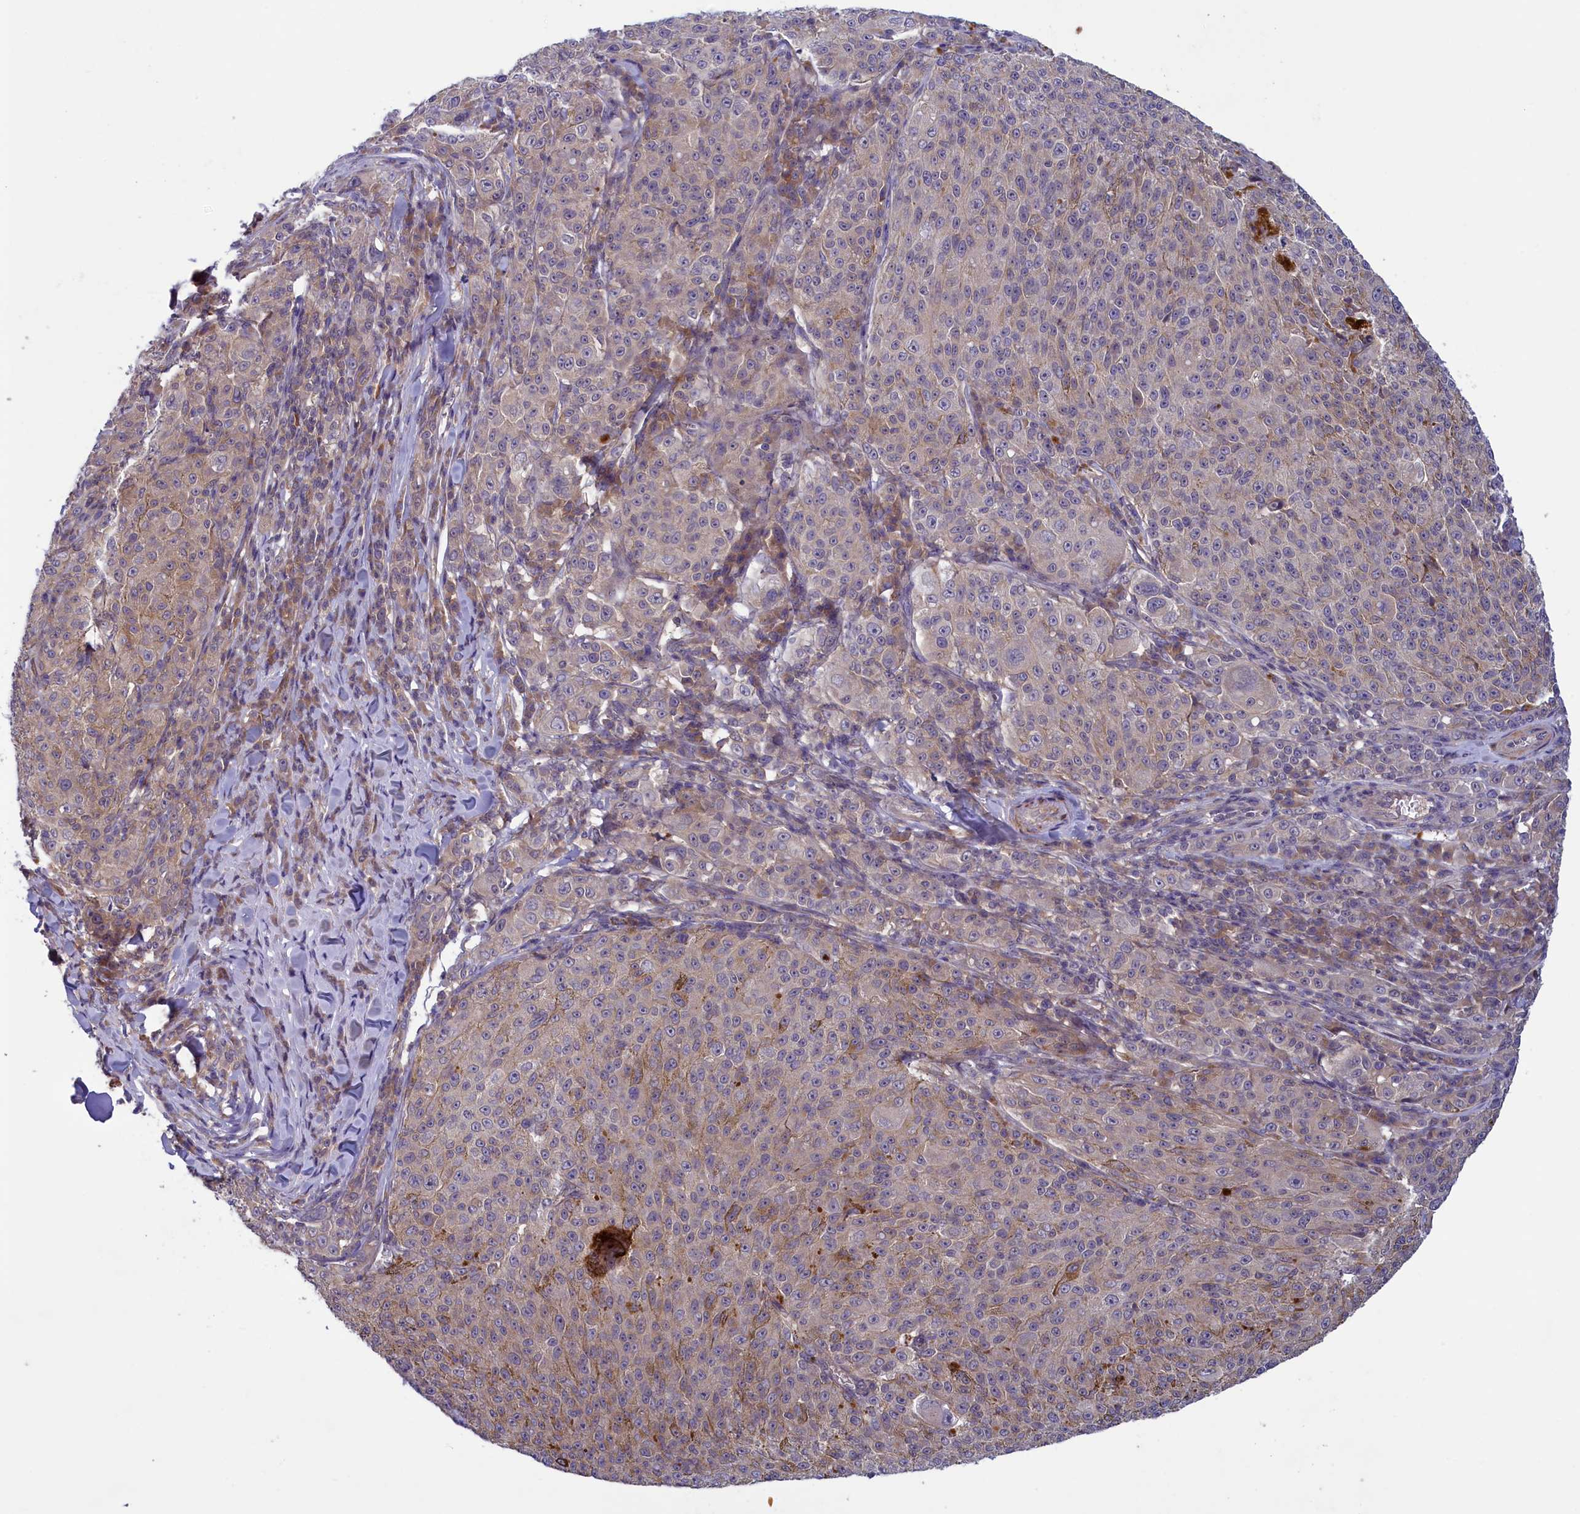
{"staining": {"intensity": "weak", "quantity": "25%-75%", "location": "cytoplasmic/membranous"}, "tissue": "melanoma", "cell_type": "Tumor cells", "image_type": "cancer", "snomed": [{"axis": "morphology", "description": "Malignant melanoma, NOS"}, {"axis": "topography", "description": "Skin"}], "caption": "Protein expression analysis of human melanoma reveals weak cytoplasmic/membranous expression in about 25%-75% of tumor cells.", "gene": "NUBP1", "patient": {"sex": "female", "age": 52}}